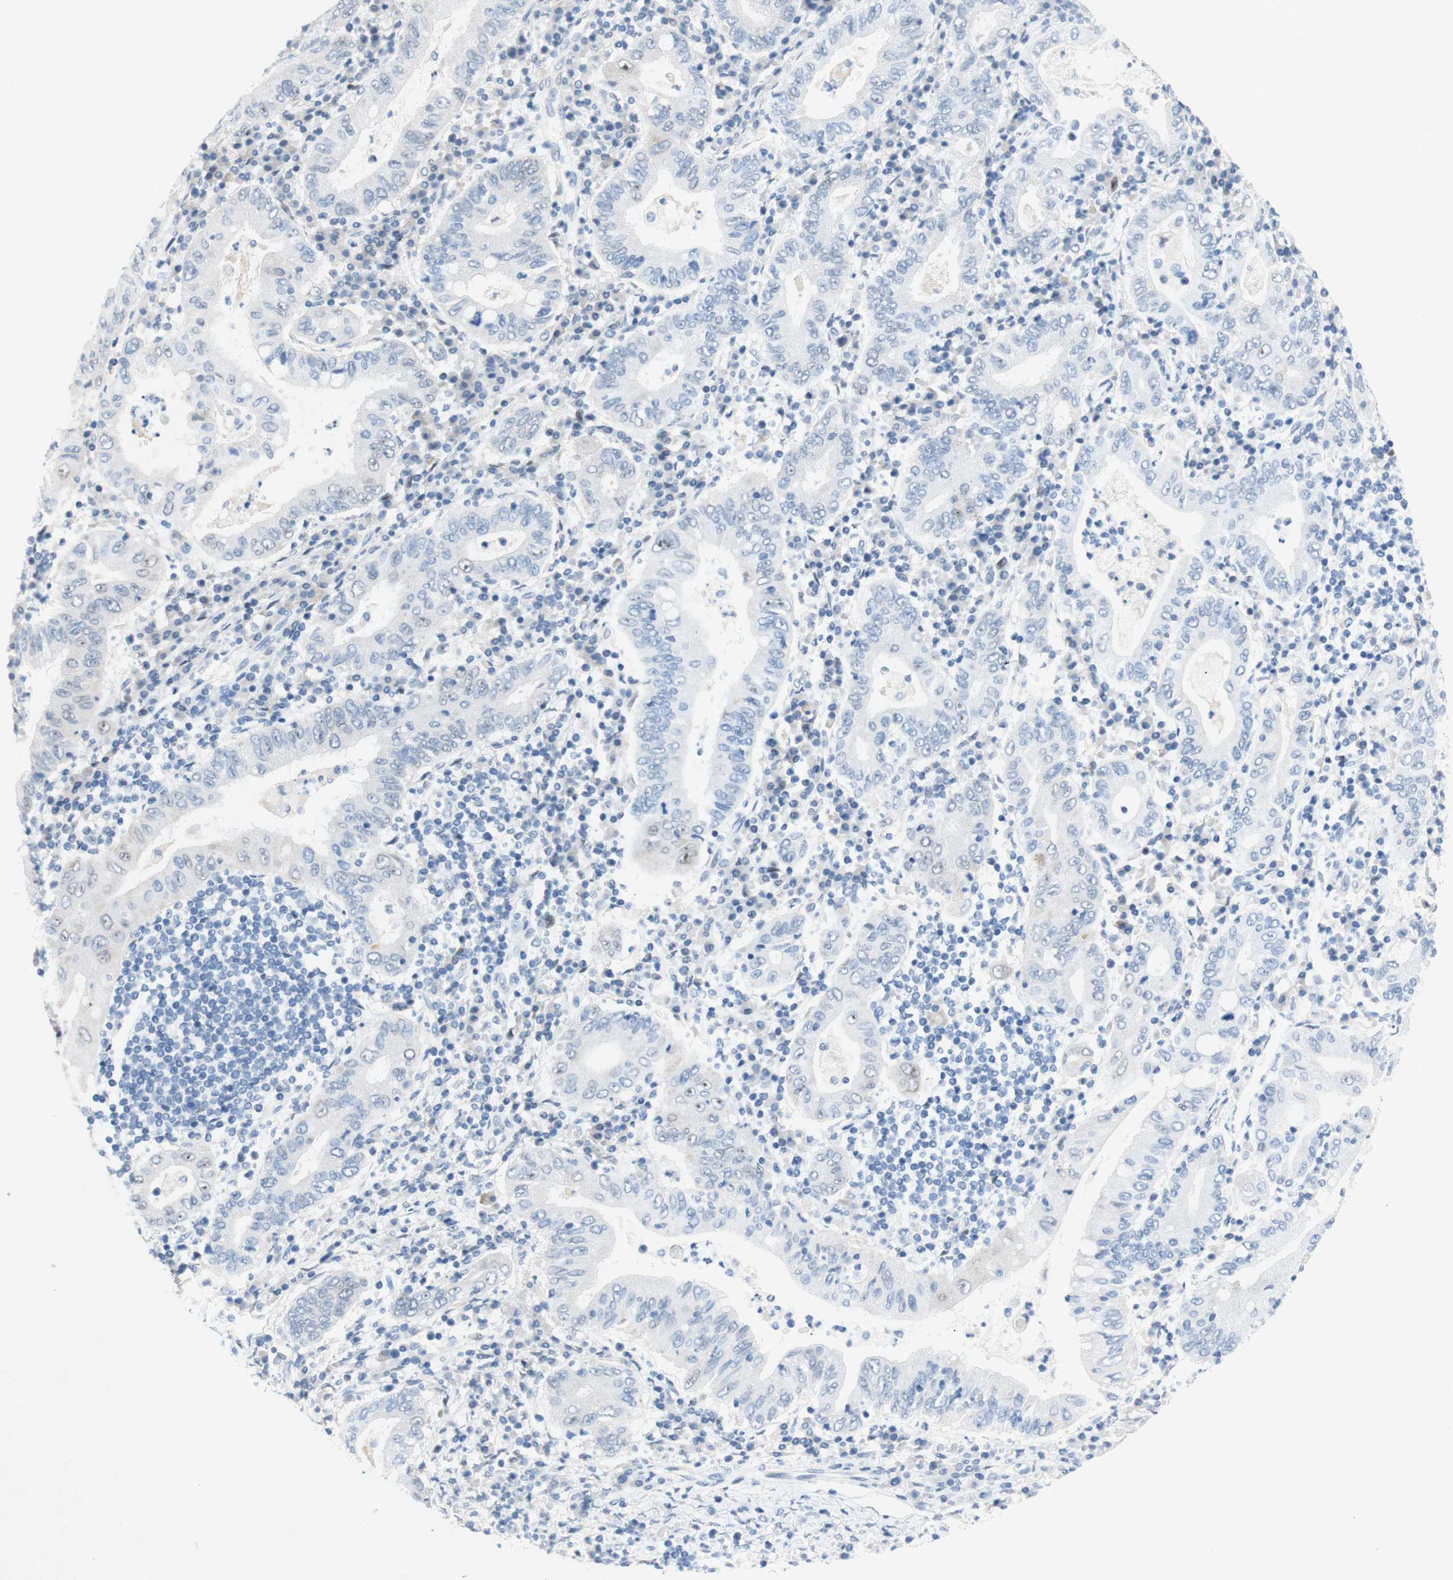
{"staining": {"intensity": "negative", "quantity": "none", "location": "none"}, "tissue": "stomach cancer", "cell_type": "Tumor cells", "image_type": "cancer", "snomed": [{"axis": "morphology", "description": "Normal tissue, NOS"}, {"axis": "morphology", "description": "Adenocarcinoma, NOS"}, {"axis": "topography", "description": "Esophagus"}, {"axis": "topography", "description": "Stomach, upper"}, {"axis": "topography", "description": "Peripheral nerve tissue"}], "caption": "Histopathology image shows no significant protein expression in tumor cells of adenocarcinoma (stomach). (DAB immunohistochemistry visualized using brightfield microscopy, high magnification).", "gene": "POLR2J3", "patient": {"sex": "male", "age": 62}}